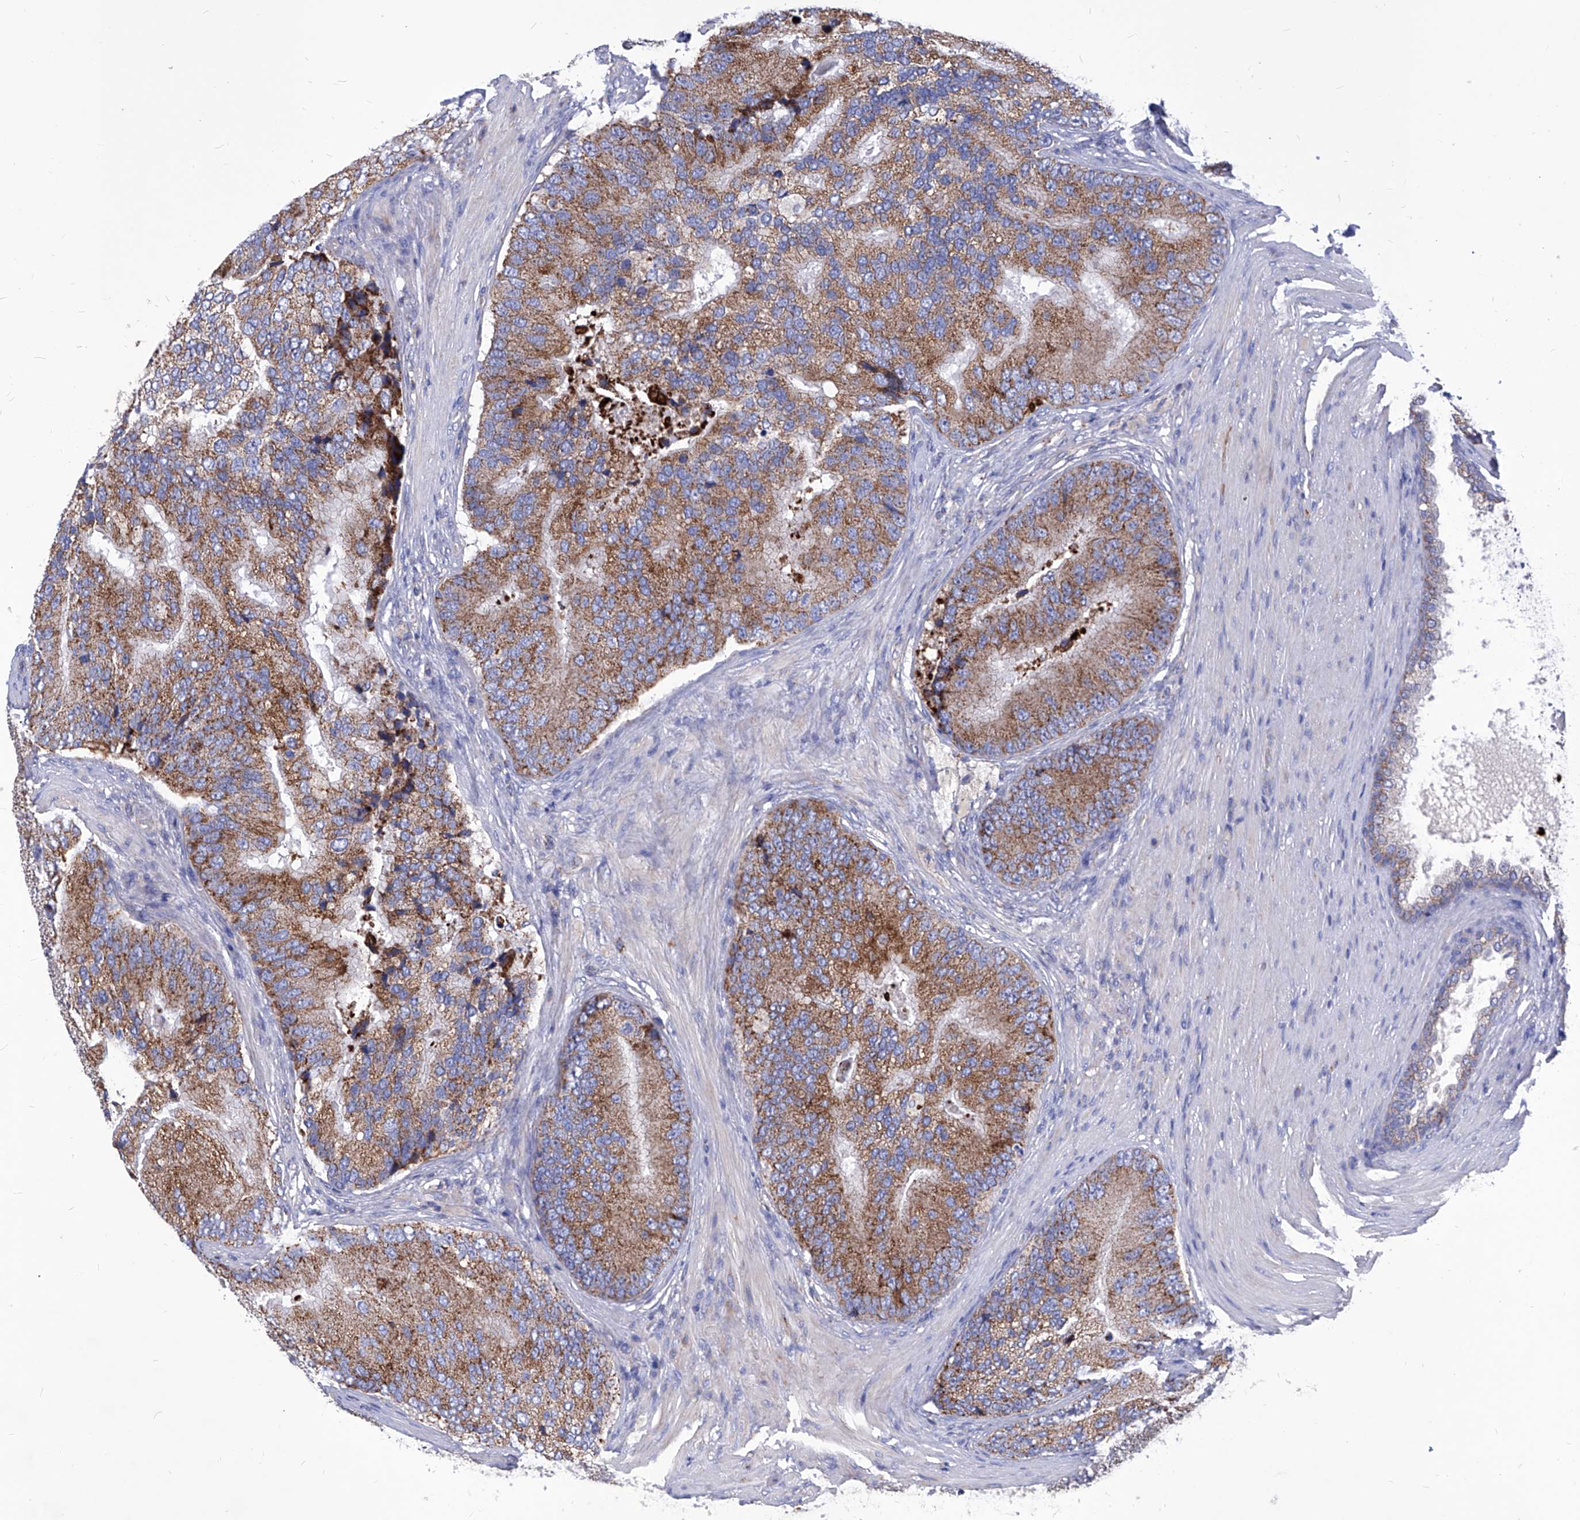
{"staining": {"intensity": "moderate", "quantity": ">75%", "location": "cytoplasmic/membranous"}, "tissue": "prostate cancer", "cell_type": "Tumor cells", "image_type": "cancer", "snomed": [{"axis": "morphology", "description": "Adenocarcinoma, High grade"}, {"axis": "topography", "description": "Prostate"}], "caption": "The micrograph exhibits a brown stain indicating the presence of a protein in the cytoplasmic/membranous of tumor cells in high-grade adenocarcinoma (prostate). The staining was performed using DAB, with brown indicating positive protein expression. Nuclei are stained blue with hematoxylin.", "gene": "HRNR", "patient": {"sex": "male", "age": 70}}